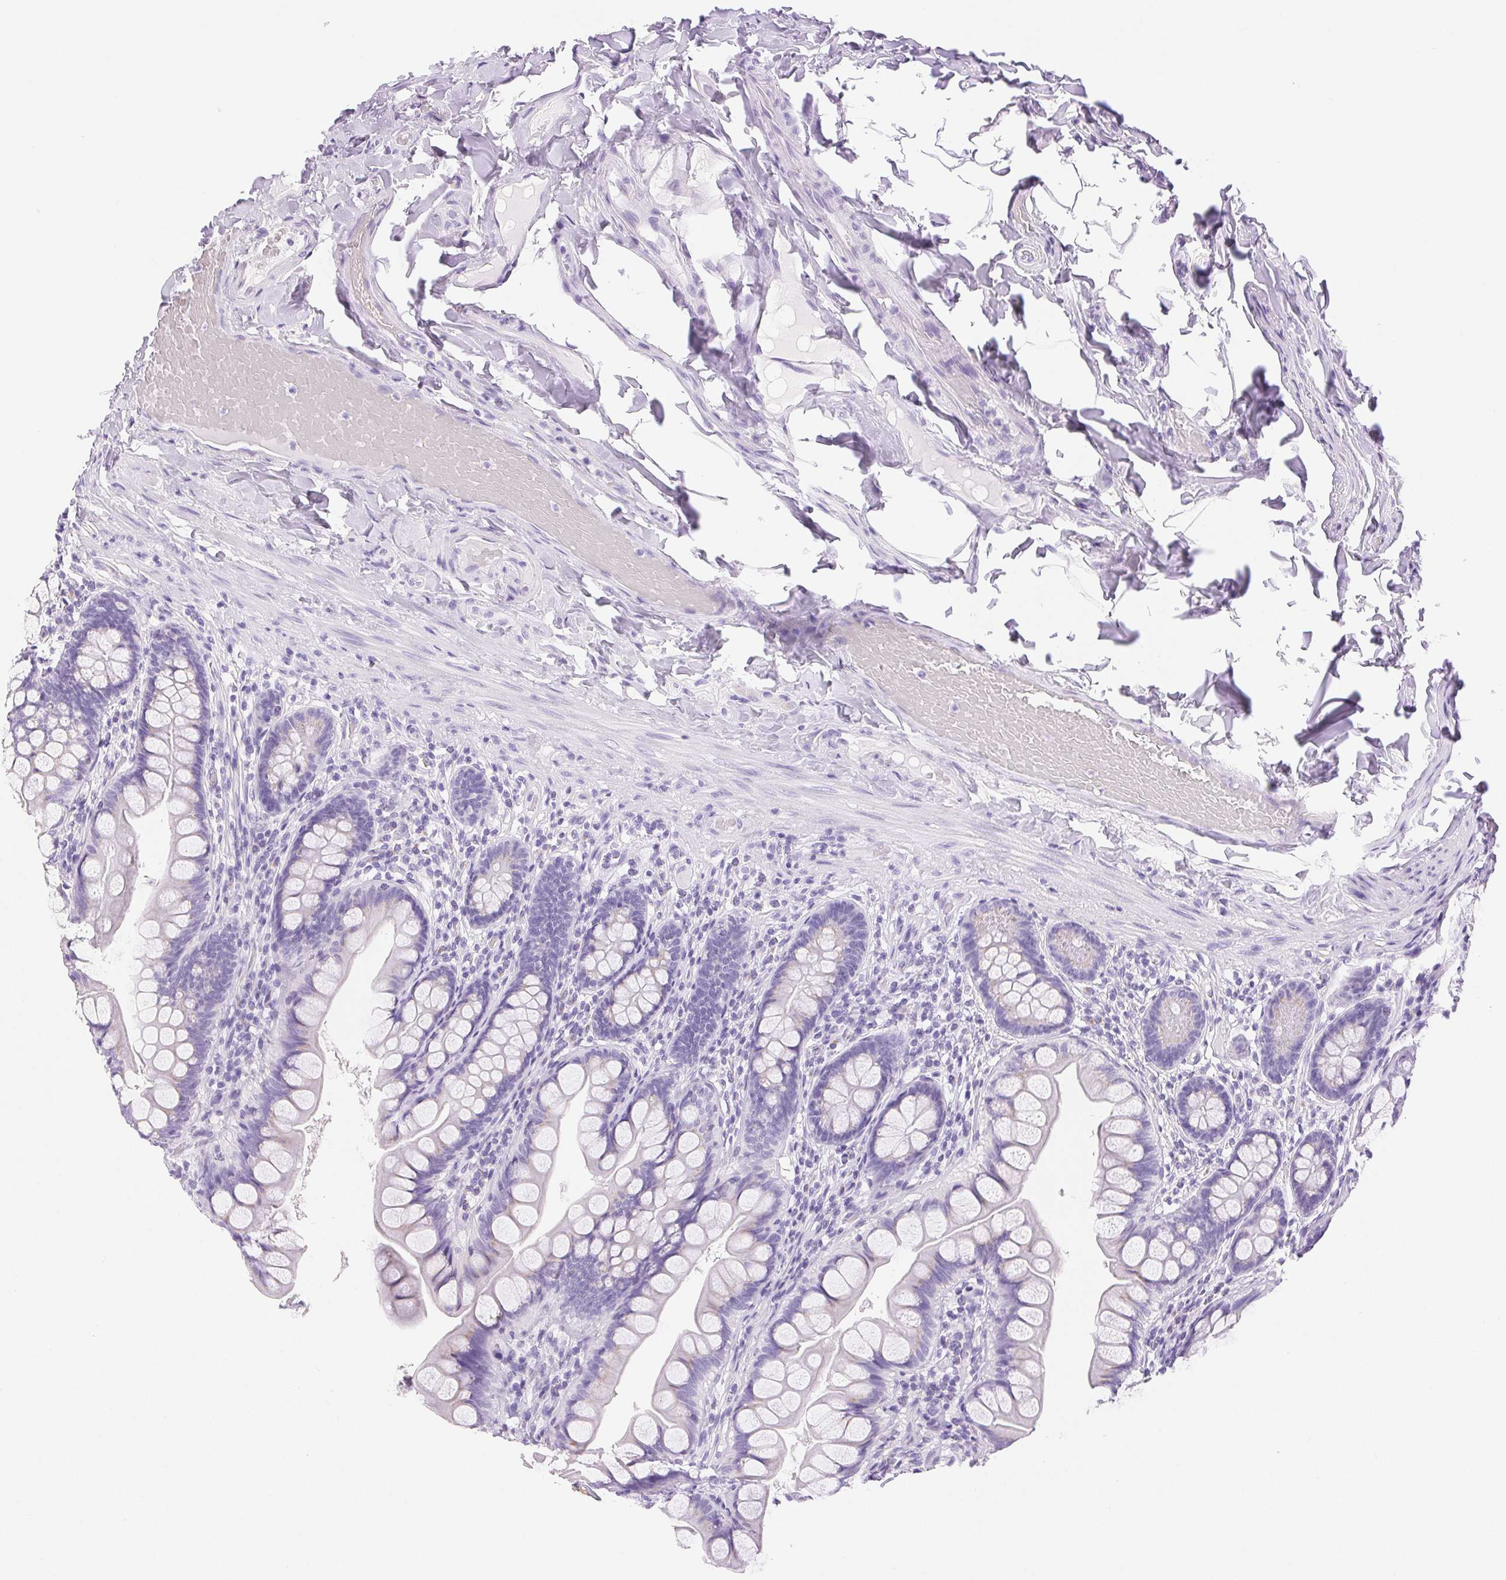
{"staining": {"intensity": "weak", "quantity": "<25%", "location": "cytoplasmic/membranous"}, "tissue": "small intestine", "cell_type": "Glandular cells", "image_type": "normal", "snomed": [{"axis": "morphology", "description": "Normal tissue, NOS"}, {"axis": "topography", "description": "Small intestine"}], "caption": "A micrograph of human small intestine is negative for staining in glandular cells. The staining was performed using DAB to visualize the protein expression in brown, while the nuclei were stained in blue with hematoxylin (Magnification: 20x).", "gene": "SERPINB3", "patient": {"sex": "male", "age": 70}}